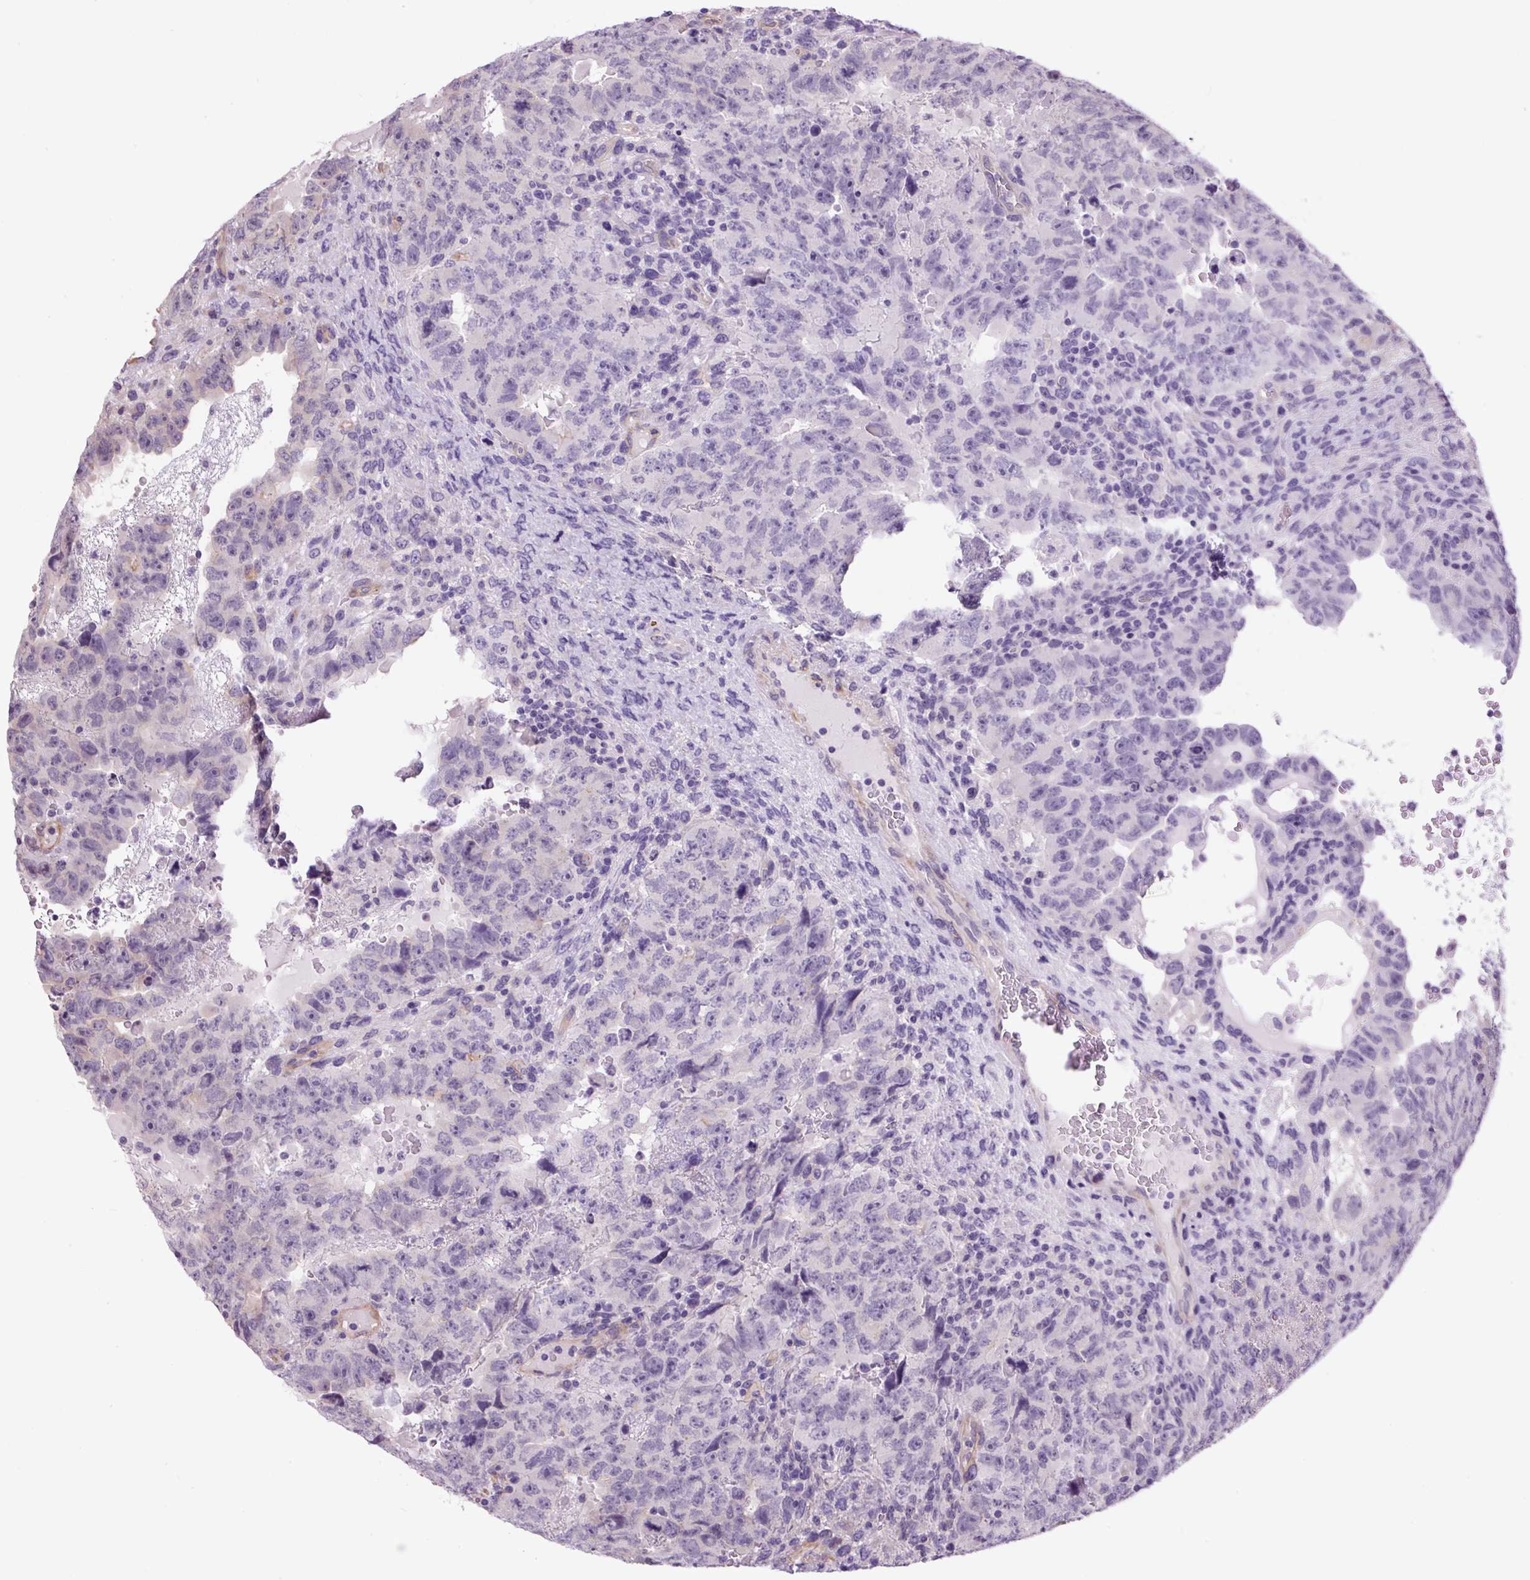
{"staining": {"intensity": "weak", "quantity": "<25%", "location": "cytoplasmic/membranous"}, "tissue": "testis cancer", "cell_type": "Tumor cells", "image_type": "cancer", "snomed": [{"axis": "morphology", "description": "Carcinoma, Embryonal, NOS"}, {"axis": "topography", "description": "Testis"}], "caption": "Immunohistochemical staining of human embryonal carcinoma (testis) shows no significant positivity in tumor cells.", "gene": "SEPTIN10", "patient": {"sex": "male", "age": 24}}